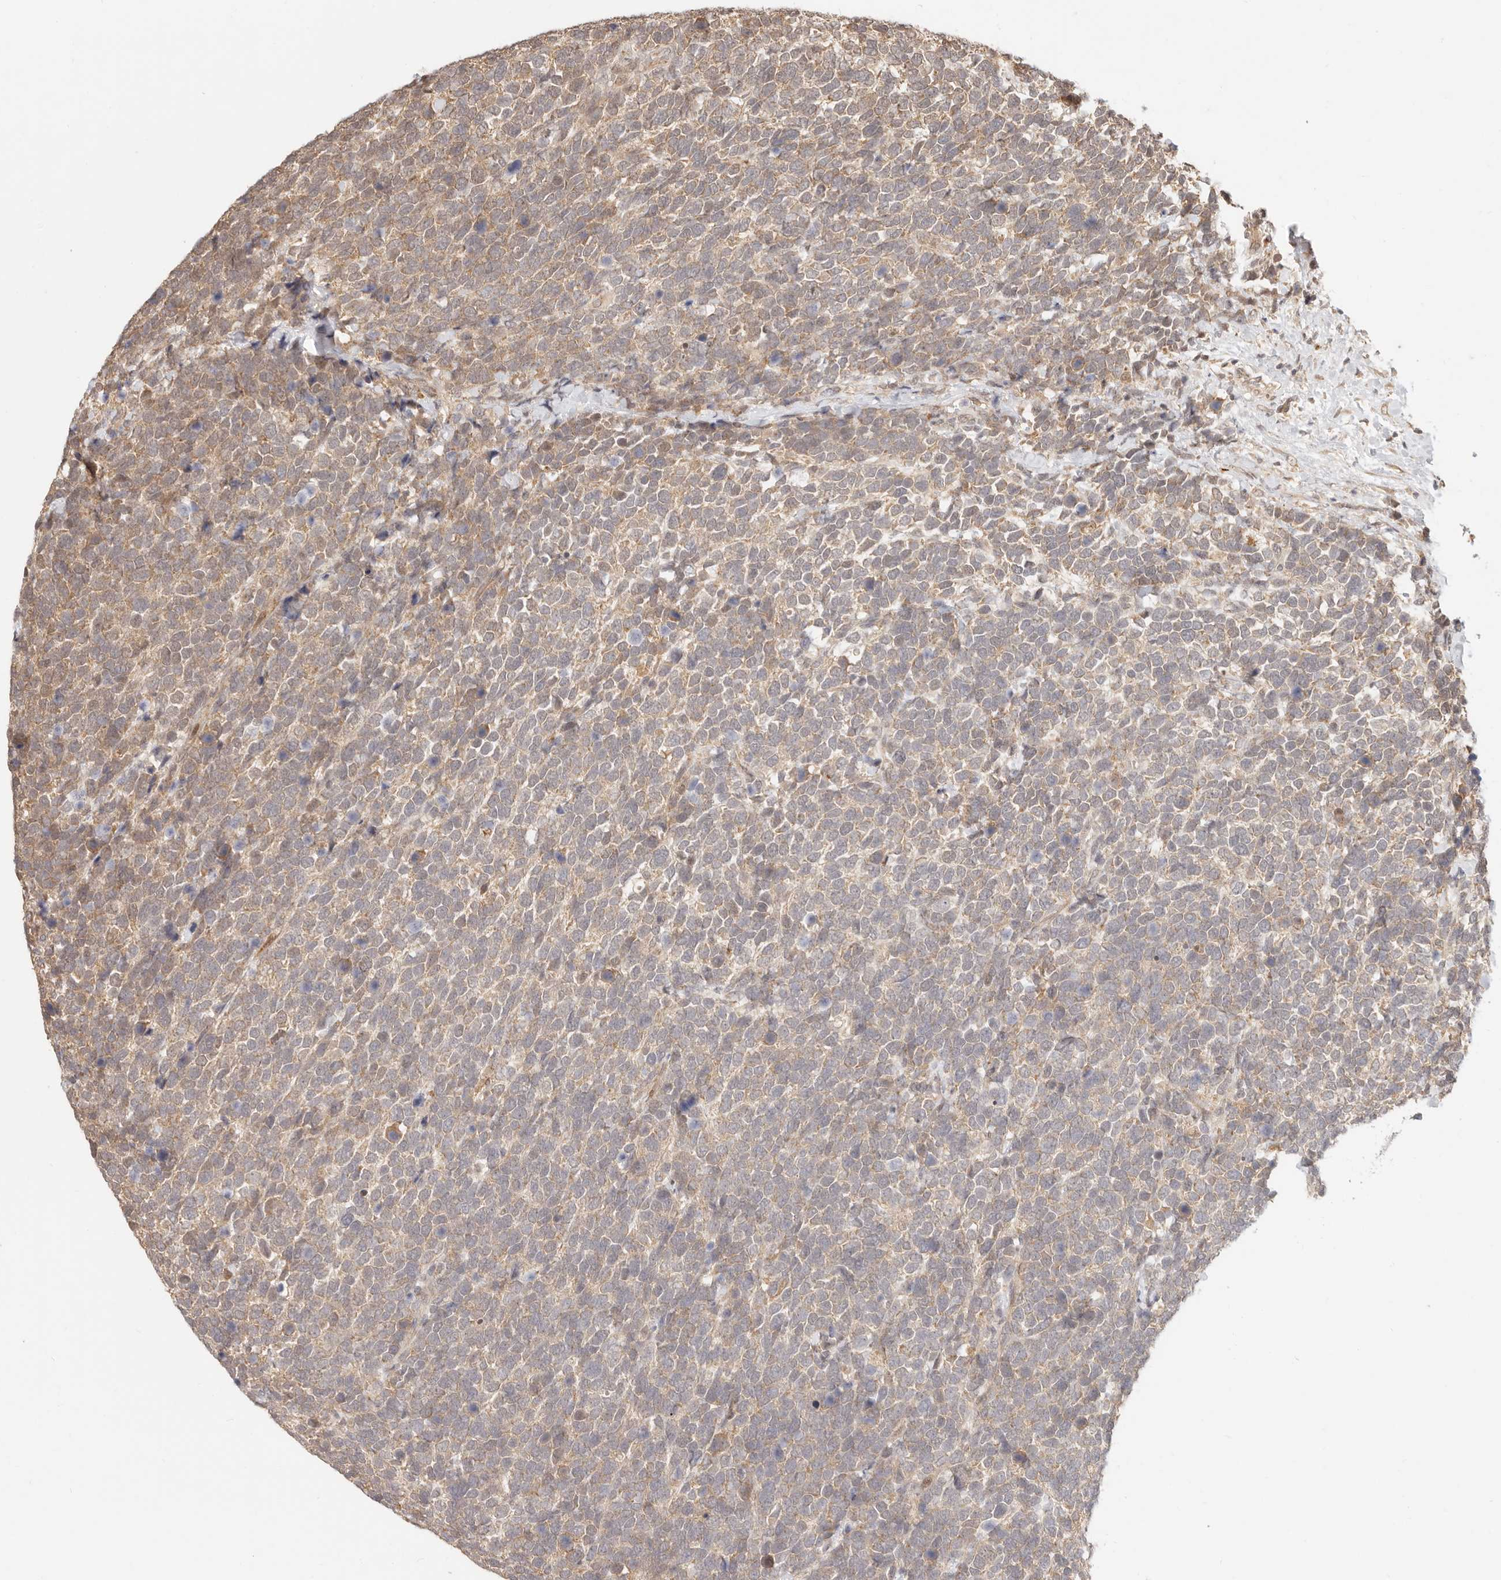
{"staining": {"intensity": "weak", "quantity": "25%-75%", "location": "cytoplasmic/membranous"}, "tissue": "urothelial cancer", "cell_type": "Tumor cells", "image_type": "cancer", "snomed": [{"axis": "morphology", "description": "Urothelial carcinoma, High grade"}, {"axis": "topography", "description": "Urinary bladder"}], "caption": "A brown stain labels weak cytoplasmic/membranous expression of a protein in human urothelial cancer tumor cells. The protein is stained brown, and the nuclei are stained in blue (DAB (3,3'-diaminobenzidine) IHC with brightfield microscopy, high magnification).", "gene": "TIMM17A", "patient": {"sex": "female", "age": 82}}